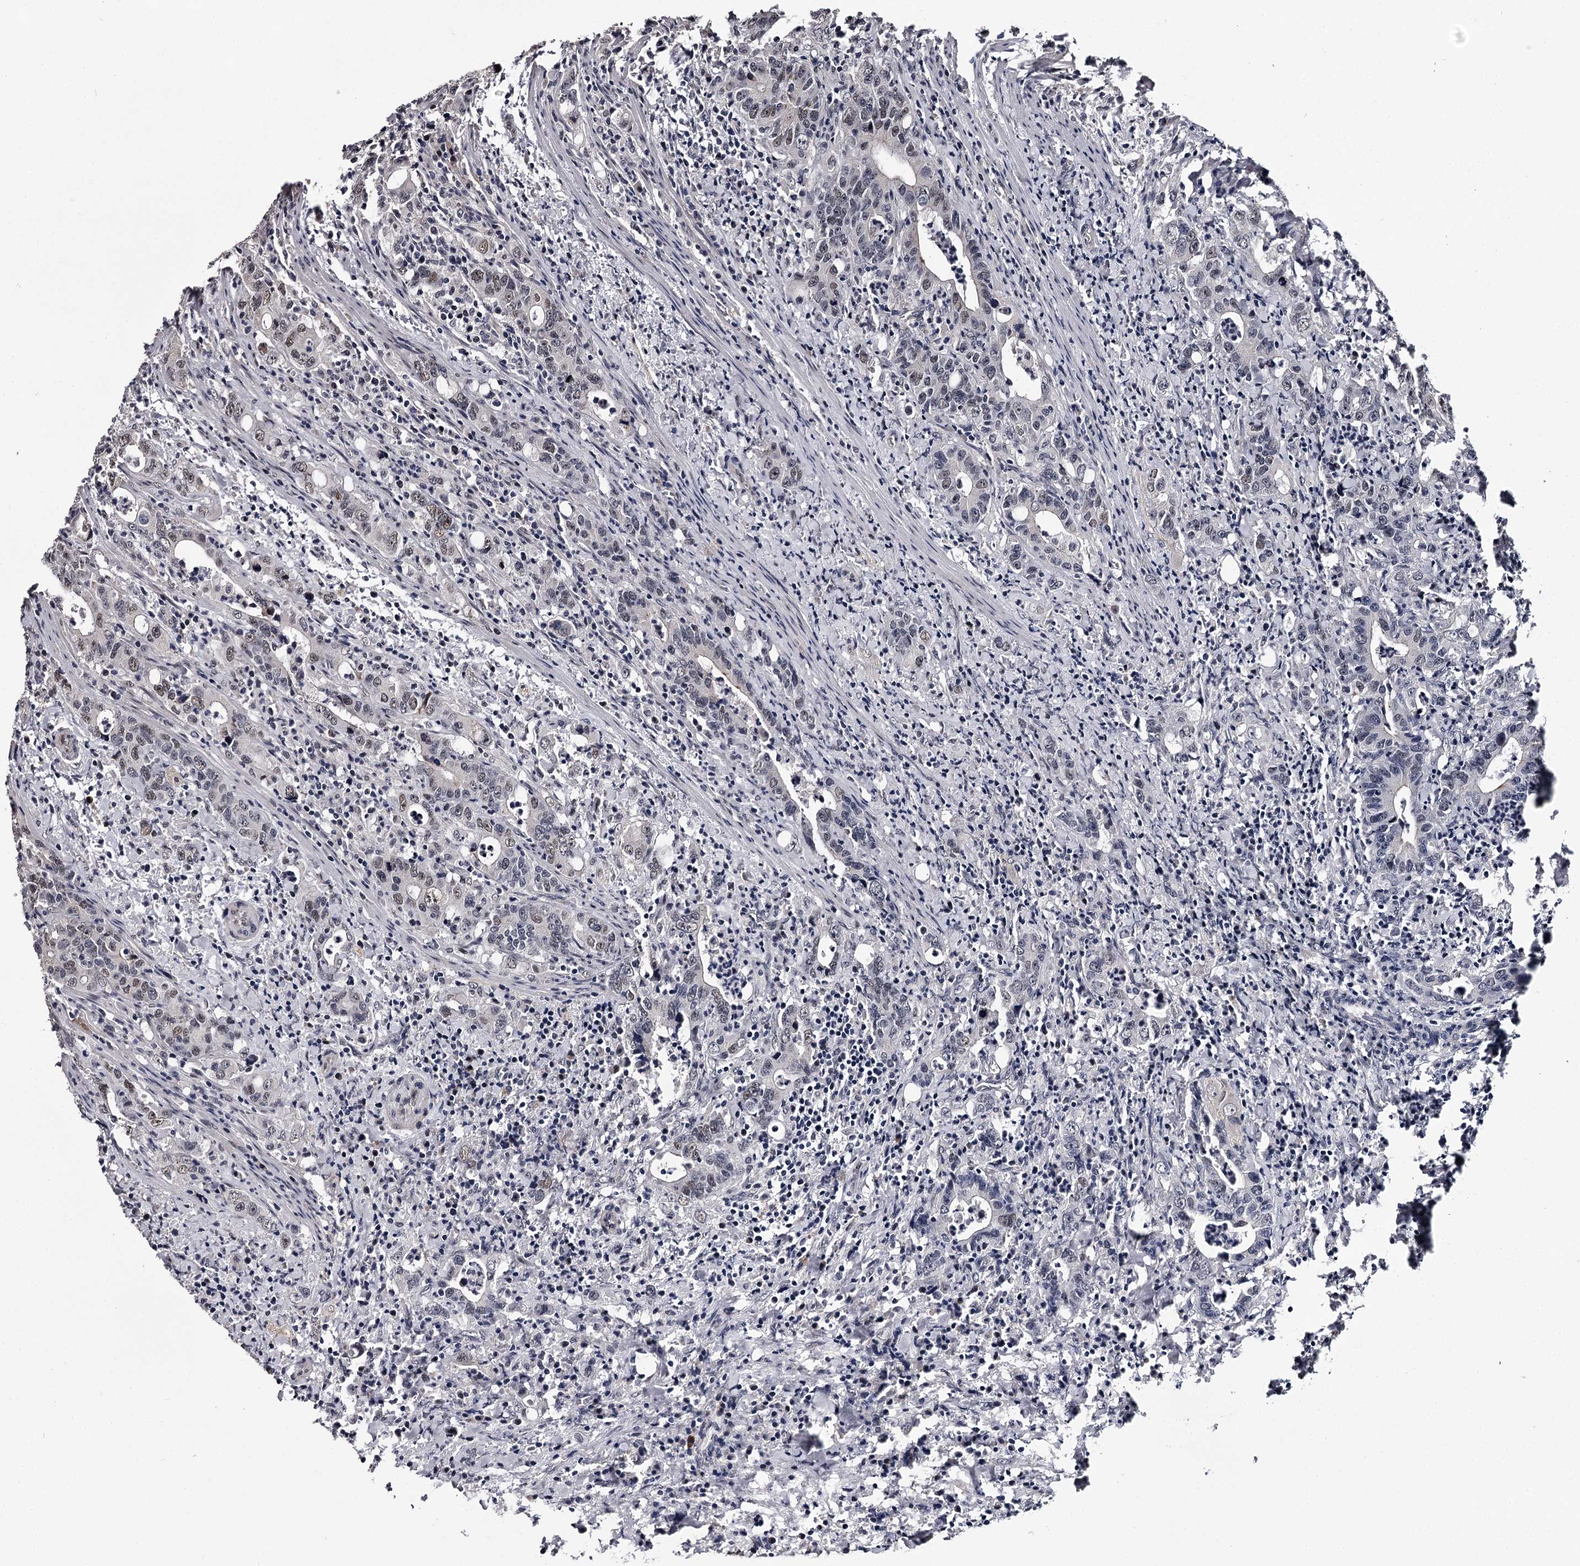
{"staining": {"intensity": "weak", "quantity": "<25%", "location": "nuclear"}, "tissue": "colorectal cancer", "cell_type": "Tumor cells", "image_type": "cancer", "snomed": [{"axis": "morphology", "description": "Adenocarcinoma, NOS"}, {"axis": "topography", "description": "Colon"}], "caption": "Immunohistochemistry of human colorectal adenocarcinoma exhibits no positivity in tumor cells.", "gene": "RNF44", "patient": {"sex": "female", "age": 75}}